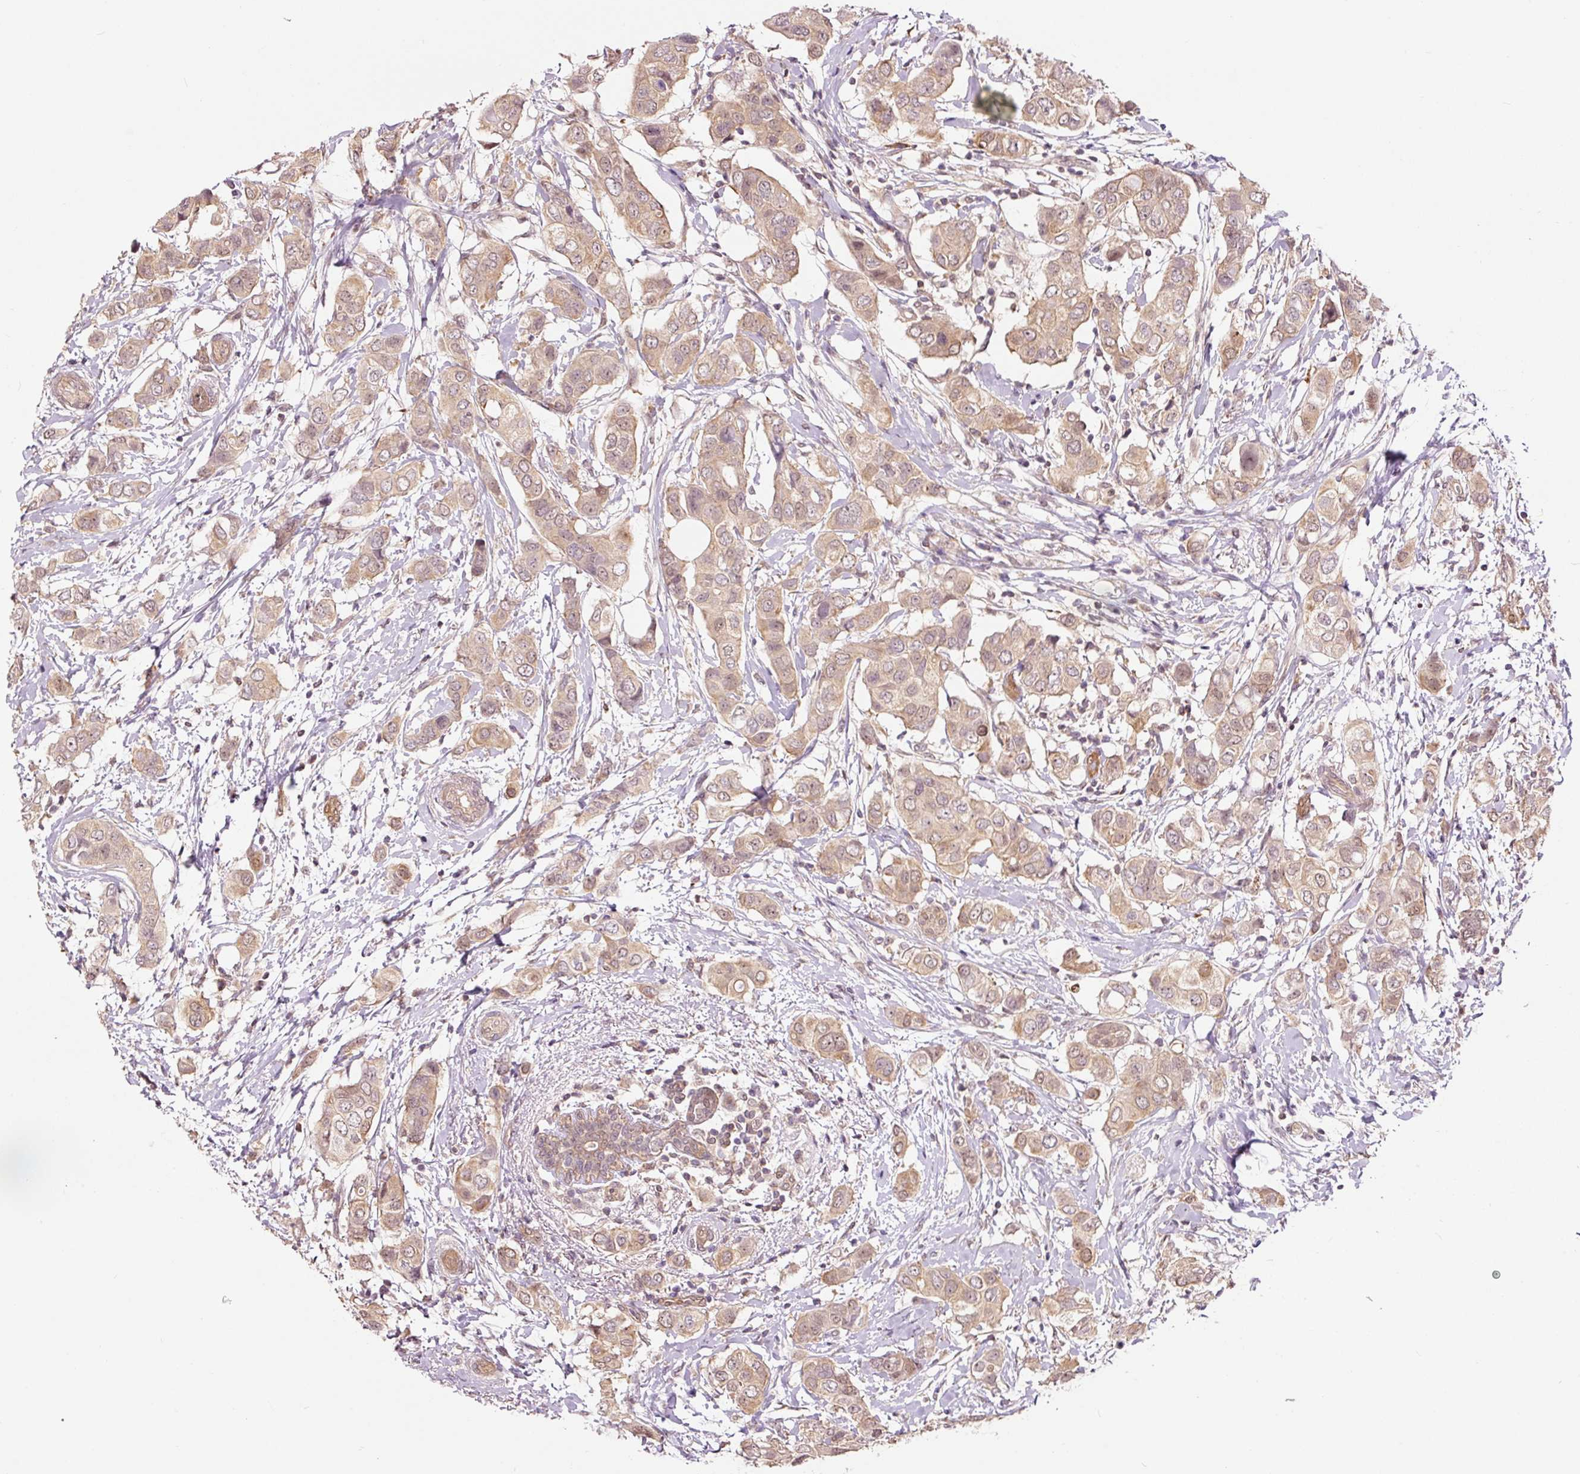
{"staining": {"intensity": "weak", "quantity": ">75%", "location": "cytoplasmic/membranous,nuclear"}, "tissue": "breast cancer", "cell_type": "Tumor cells", "image_type": "cancer", "snomed": [{"axis": "morphology", "description": "Lobular carcinoma"}, {"axis": "topography", "description": "Breast"}], "caption": "DAB immunohistochemical staining of breast cancer exhibits weak cytoplasmic/membranous and nuclear protein staining in about >75% of tumor cells.", "gene": "FBXL14", "patient": {"sex": "female", "age": 51}}